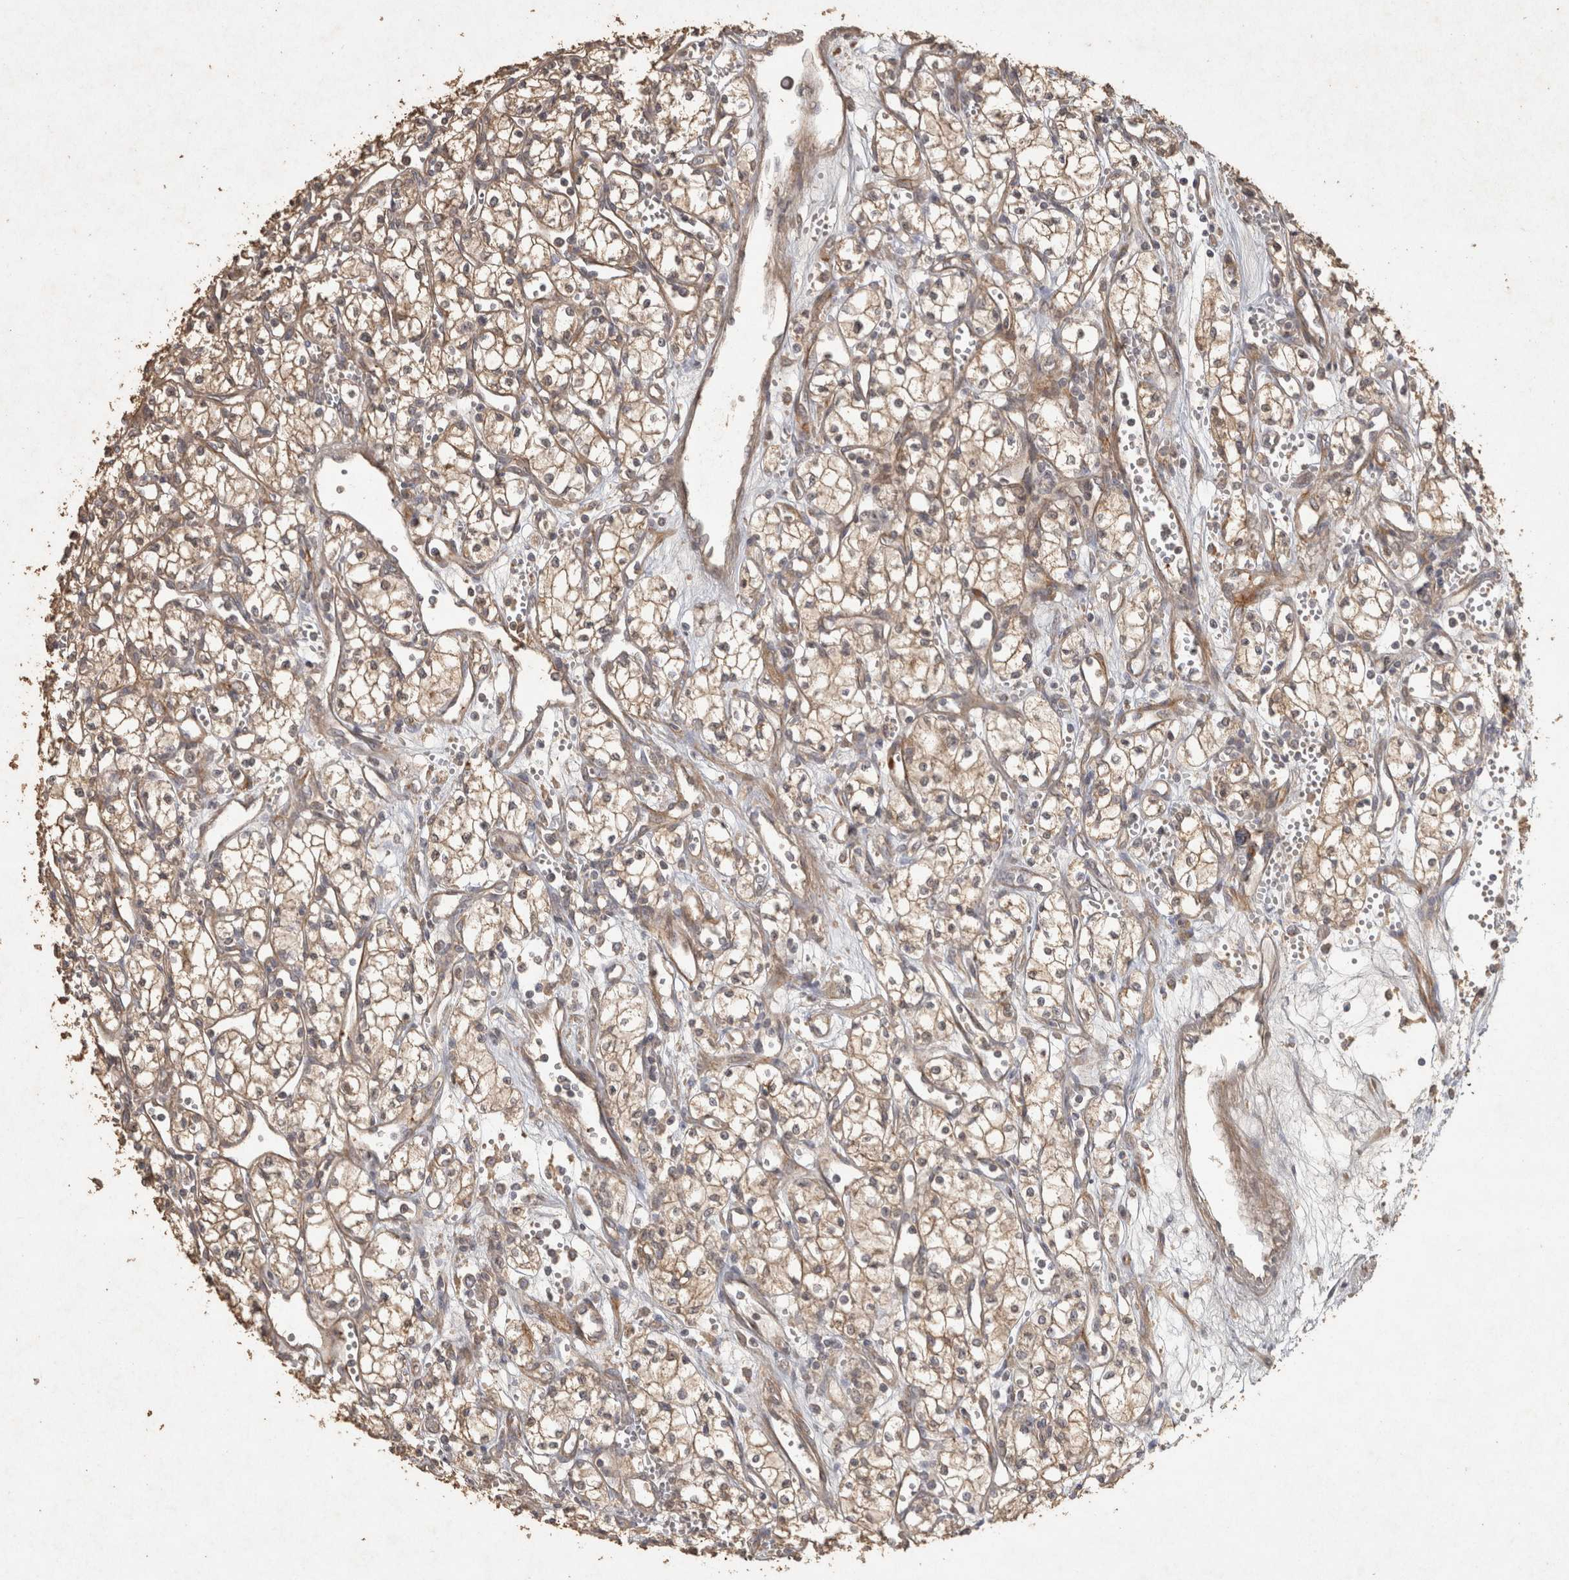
{"staining": {"intensity": "moderate", "quantity": ">75%", "location": "cytoplasmic/membranous"}, "tissue": "renal cancer", "cell_type": "Tumor cells", "image_type": "cancer", "snomed": [{"axis": "morphology", "description": "Adenocarcinoma, NOS"}, {"axis": "topography", "description": "Kidney"}], "caption": "This is a histology image of IHC staining of renal cancer (adenocarcinoma), which shows moderate expression in the cytoplasmic/membranous of tumor cells.", "gene": "OSTN", "patient": {"sex": "male", "age": 59}}